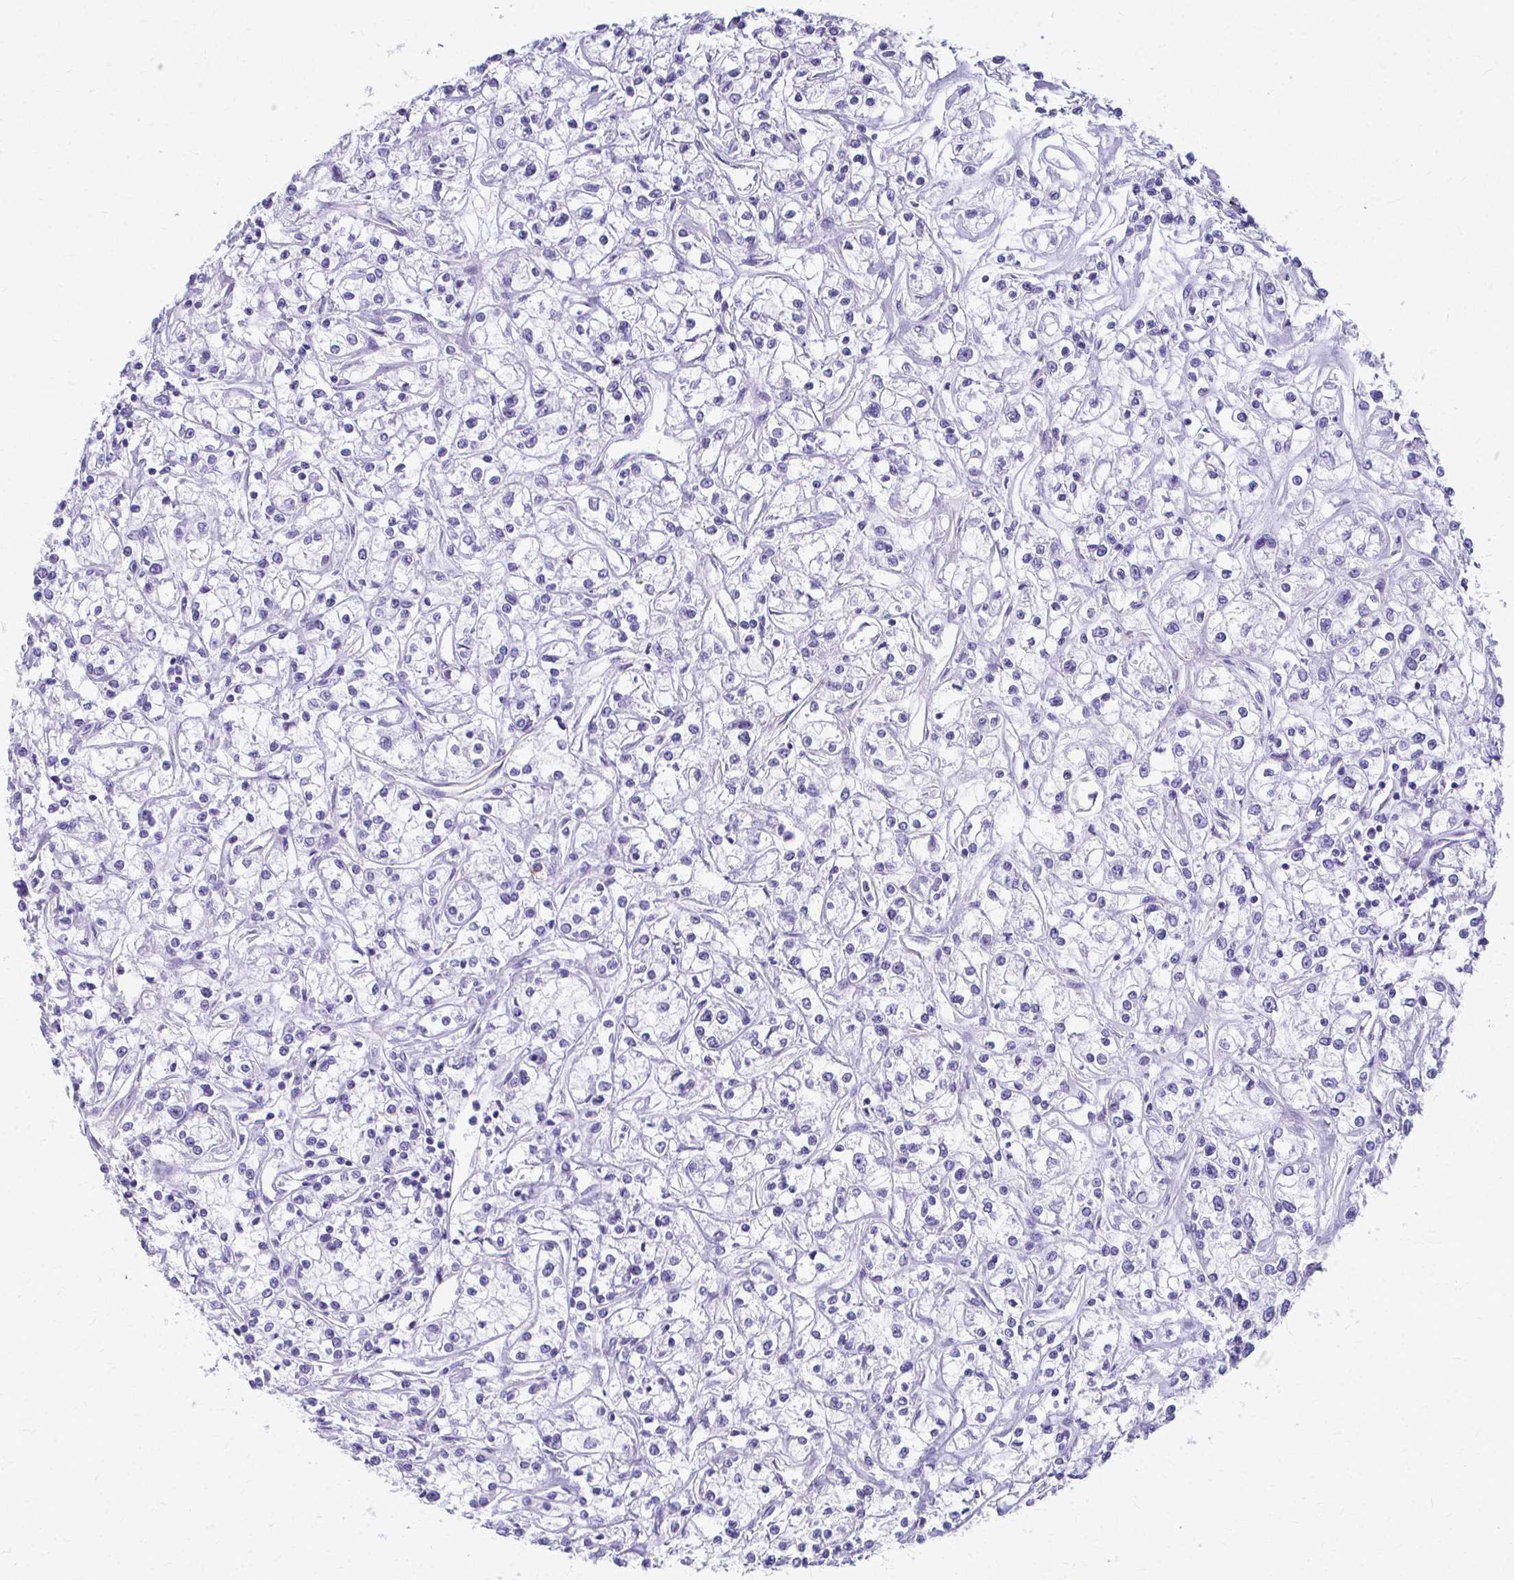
{"staining": {"intensity": "negative", "quantity": "none", "location": "none"}, "tissue": "renal cancer", "cell_type": "Tumor cells", "image_type": "cancer", "snomed": [{"axis": "morphology", "description": "Adenocarcinoma, NOS"}, {"axis": "topography", "description": "Kidney"}], "caption": "The photomicrograph exhibits no significant expression in tumor cells of renal cancer.", "gene": "TPSG1", "patient": {"sex": "female", "age": 59}}